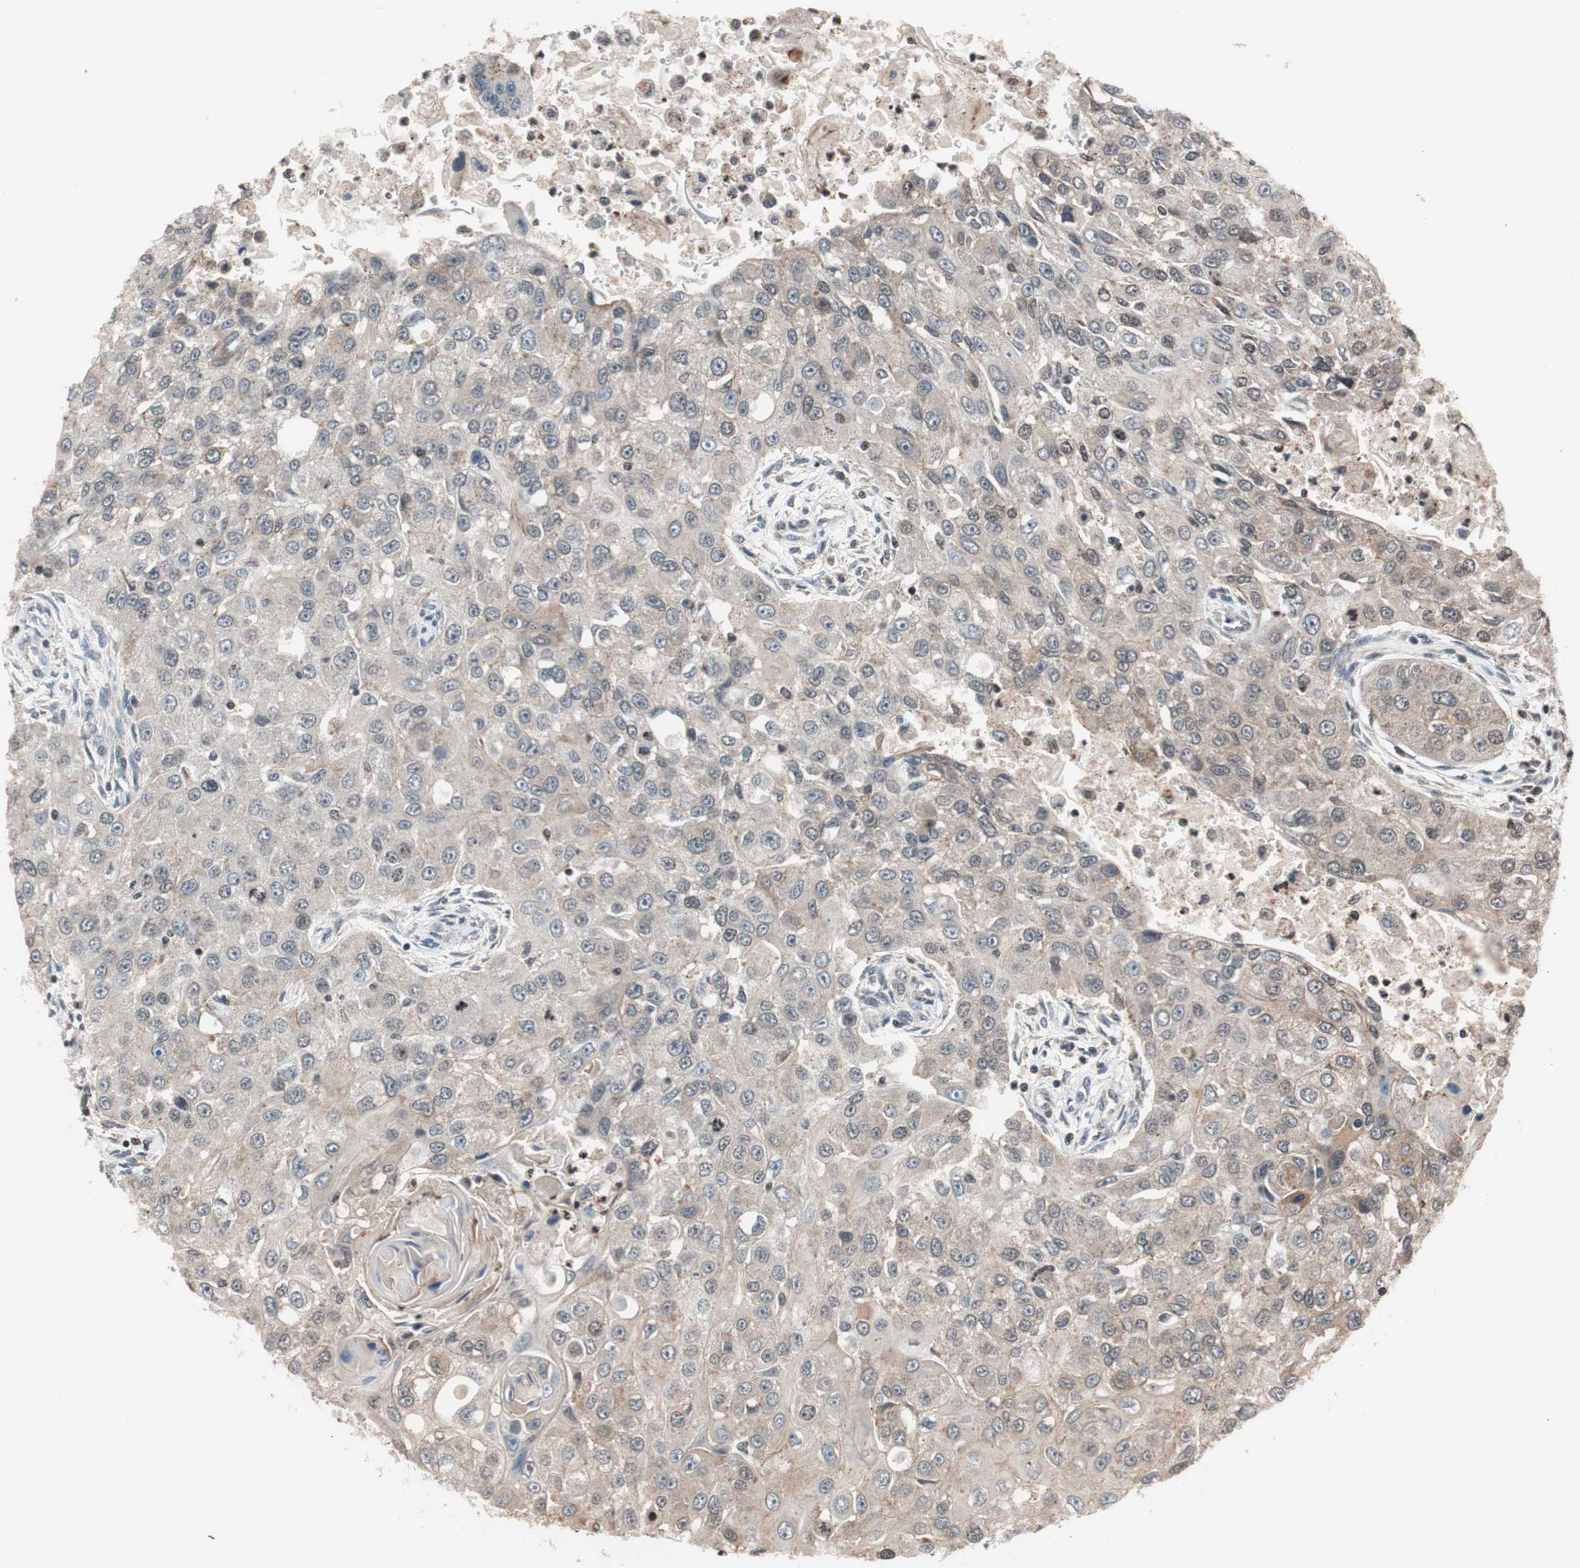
{"staining": {"intensity": "weak", "quantity": ">75%", "location": "cytoplasmic/membranous"}, "tissue": "head and neck cancer", "cell_type": "Tumor cells", "image_type": "cancer", "snomed": [{"axis": "morphology", "description": "Normal tissue, NOS"}, {"axis": "morphology", "description": "Squamous cell carcinoma, NOS"}, {"axis": "topography", "description": "Skeletal muscle"}, {"axis": "topography", "description": "Head-Neck"}], "caption": "DAB (3,3'-diaminobenzidine) immunohistochemical staining of head and neck cancer exhibits weak cytoplasmic/membranous protein staining in approximately >75% of tumor cells.", "gene": "RFC1", "patient": {"sex": "male", "age": 51}}